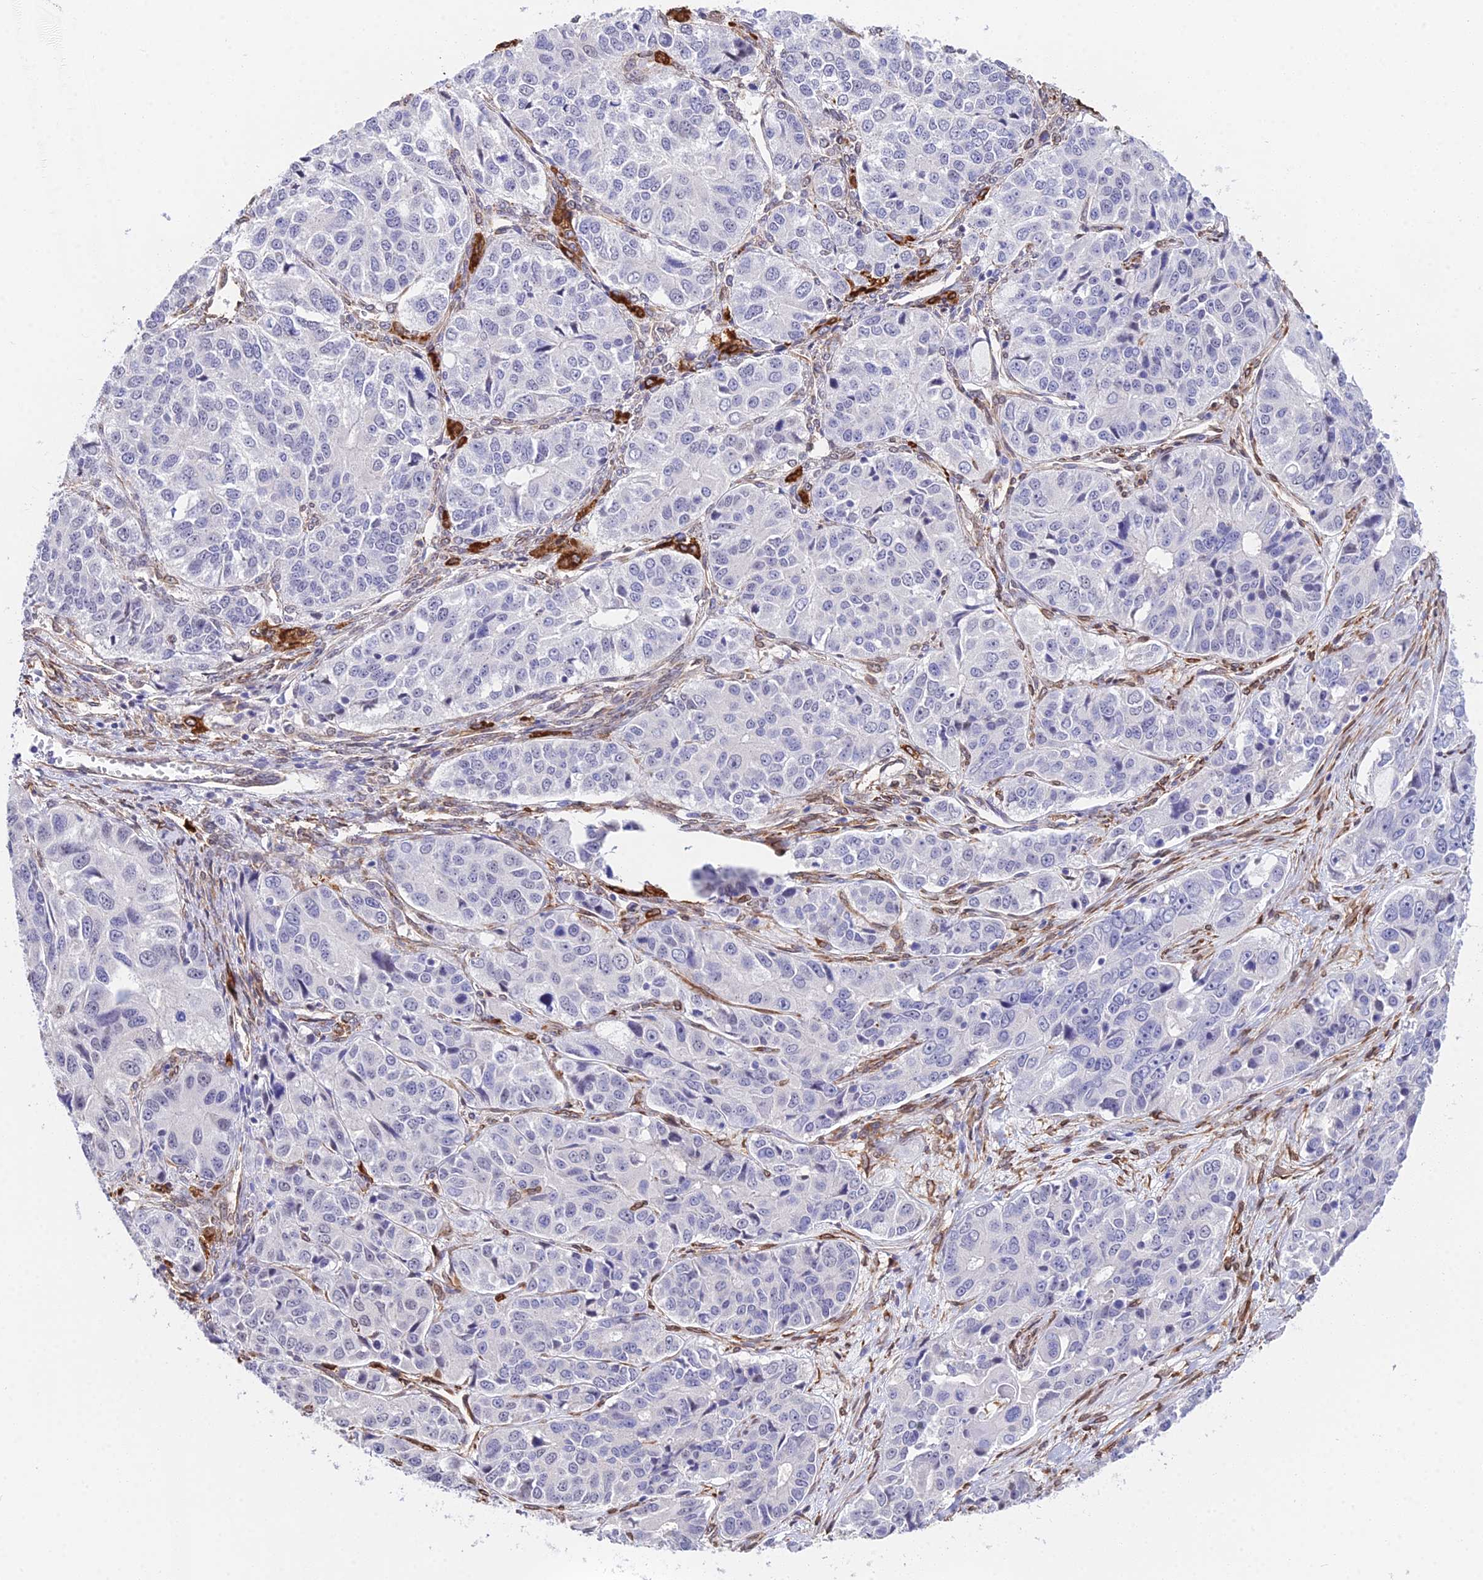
{"staining": {"intensity": "negative", "quantity": "none", "location": "none"}, "tissue": "ovarian cancer", "cell_type": "Tumor cells", "image_type": "cancer", "snomed": [{"axis": "morphology", "description": "Carcinoma, endometroid"}, {"axis": "topography", "description": "Ovary"}], "caption": "This is a micrograph of immunohistochemistry staining of ovarian endometroid carcinoma, which shows no expression in tumor cells.", "gene": "MXRA7", "patient": {"sex": "female", "age": 51}}